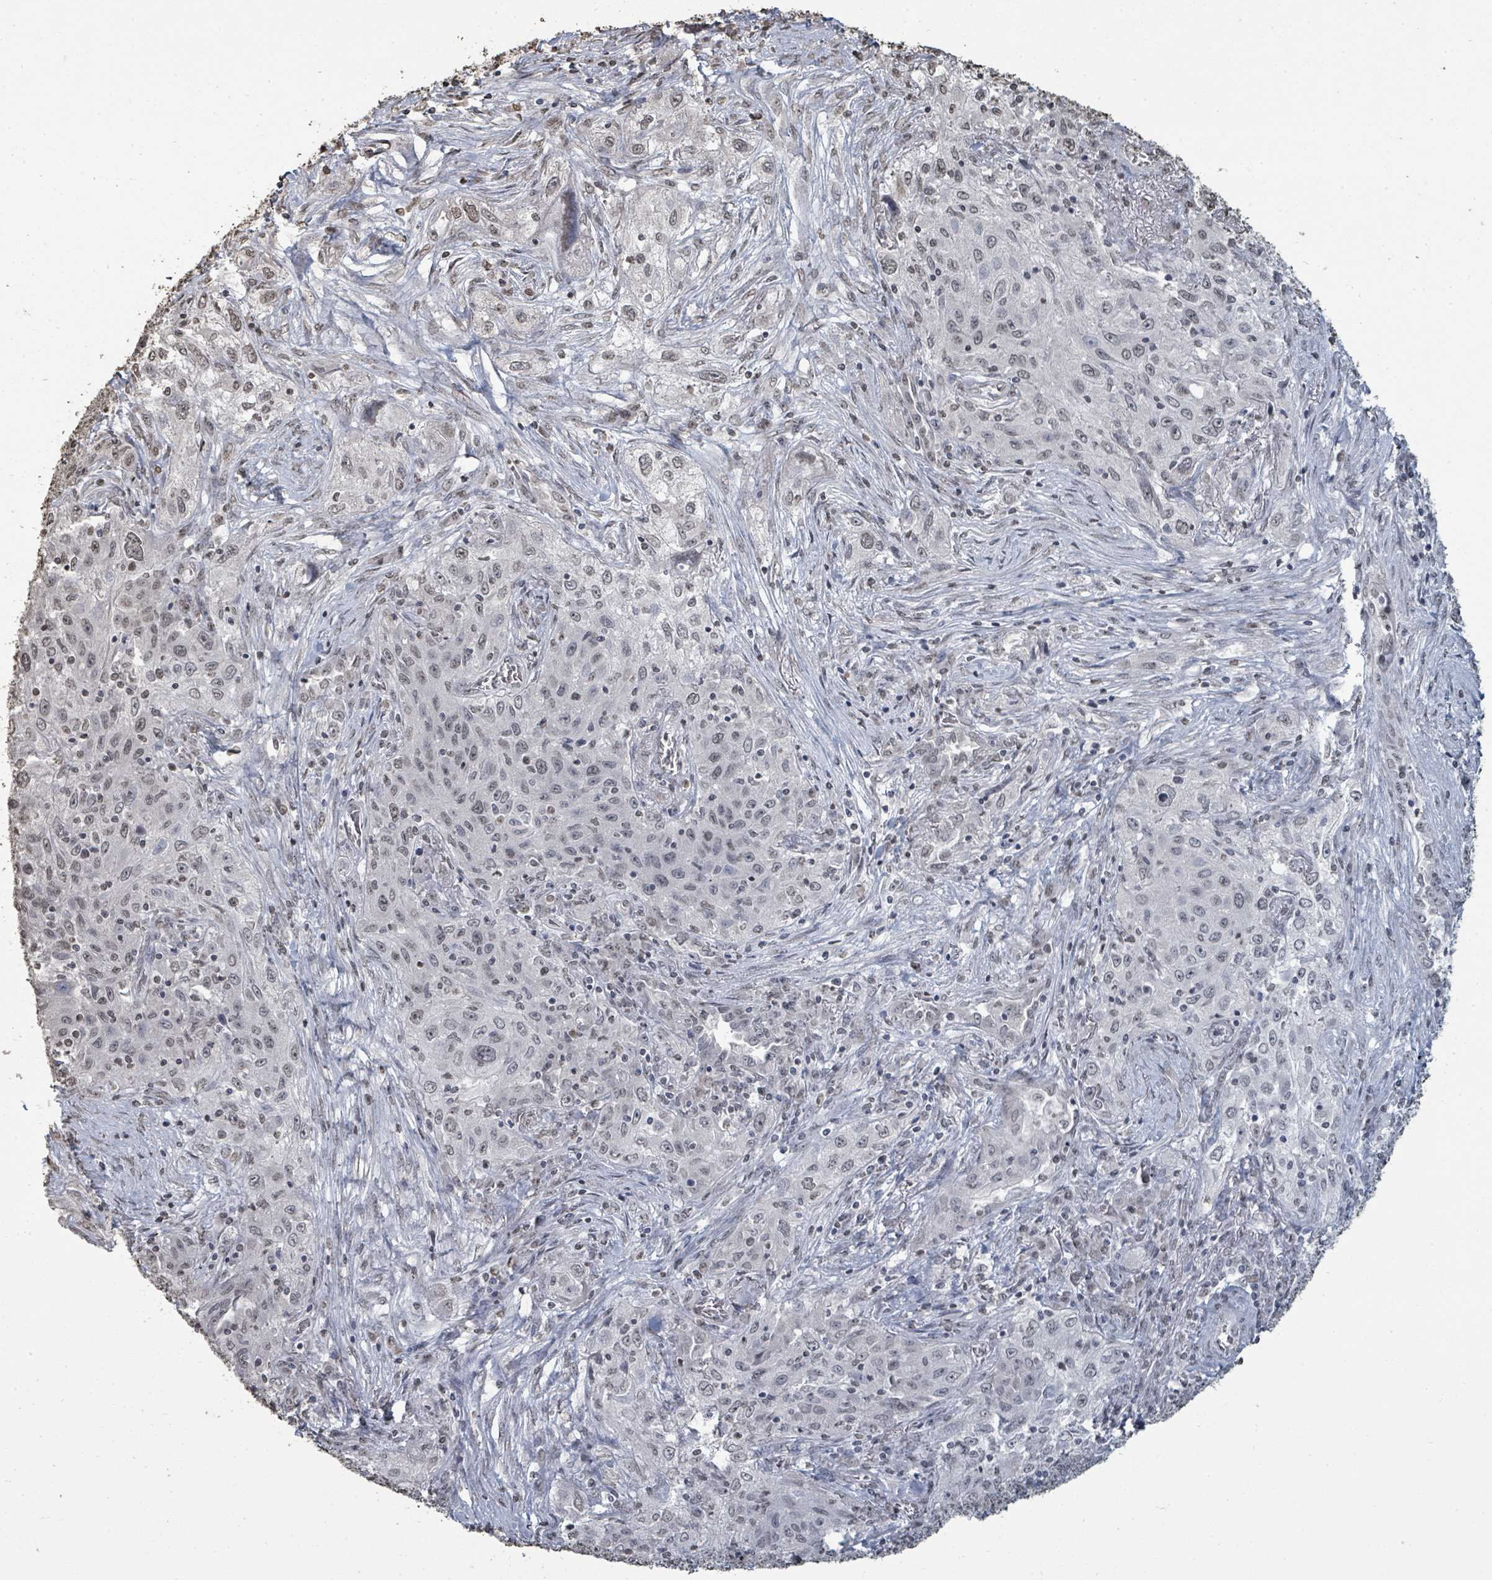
{"staining": {"intensity": "weak", "quantity": "<25%", "location": "nuclear"}, "tissue": "lung cancer", "cell_type": "Tumor cells", "image_type": "cancer", "snomed": [{"axis": "morphology", "description": "Squamous cell carcinoma, NOS"}, {"axis": "topography", "description": "Lung"}], "caption": "Immunohistochemistry (IHC) histopathology image of neoplastic tissue: human lung squamous cell carcinoma stained with DAB (3,3'-diaminobenzidine) displays no significant protein staining in tumor cells.", "gene": "MRPS12", "patient": {"sex": "female", "age": 69}}